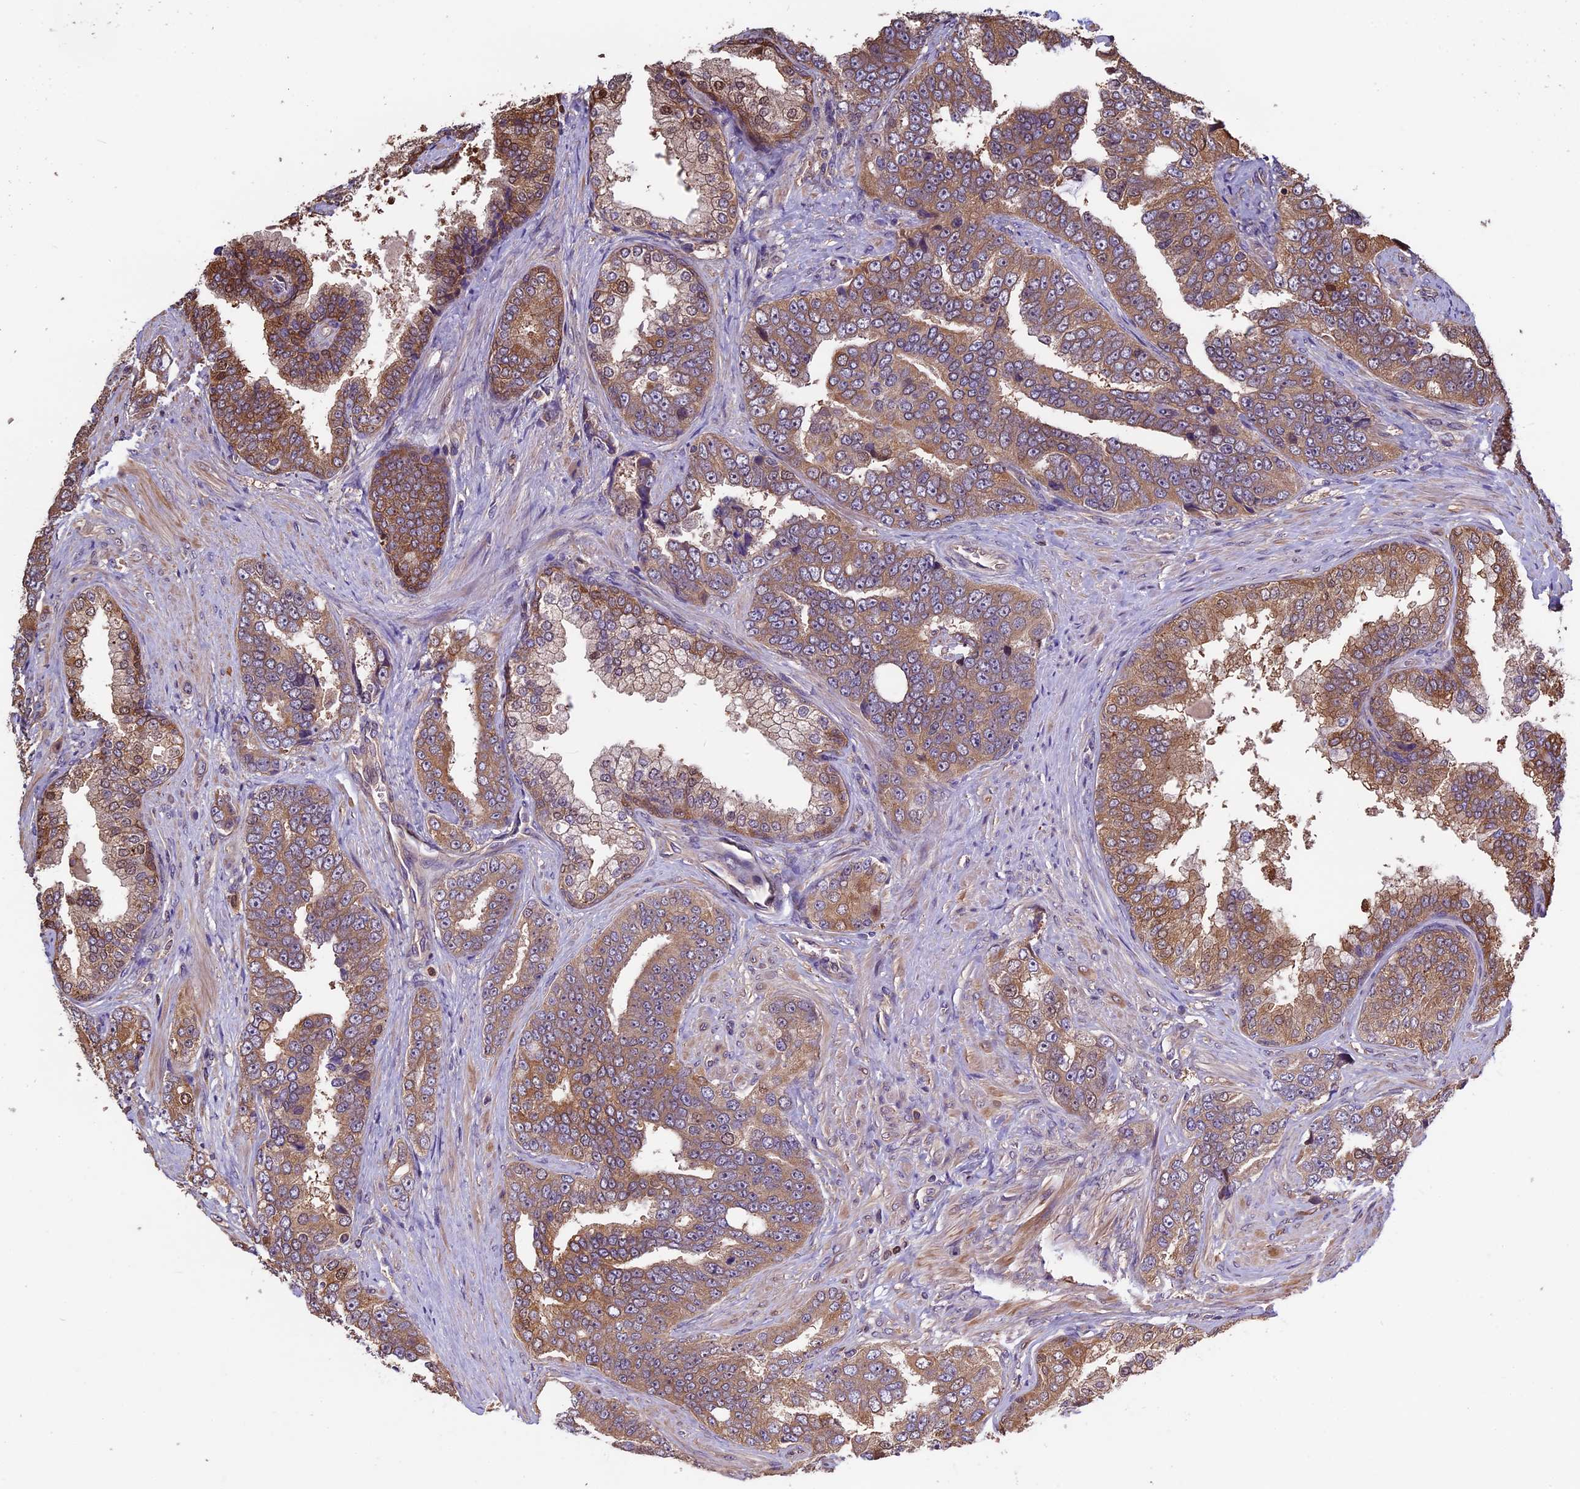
{"staining": {"intensity": "moderate", "quantity": ">75%", "location": "cytoplasmic/membranous"}, "tissue": "prostate cancer", "cell_type": "Tumor cells", "image_type": "cancer", "snomed": [{"axis": "morphology", "description": "Adenocarcinoma, High grade"}, {"axis": "topography", "description": "Prostate"}], "caption": "Protein staining demonstrates moderate cytoplasmic/membranous staining in approximately >75% of tumor cells in prostate high-grade adenocarcinoma. The staining was performed using DAB (3,3'-diaminobenzidine), with brown indicating positive protein expression. Nuclei are stained blue with hematoxylin.", "gene": "VWA3A", "patient": {"sex": "male", "age": 67}}